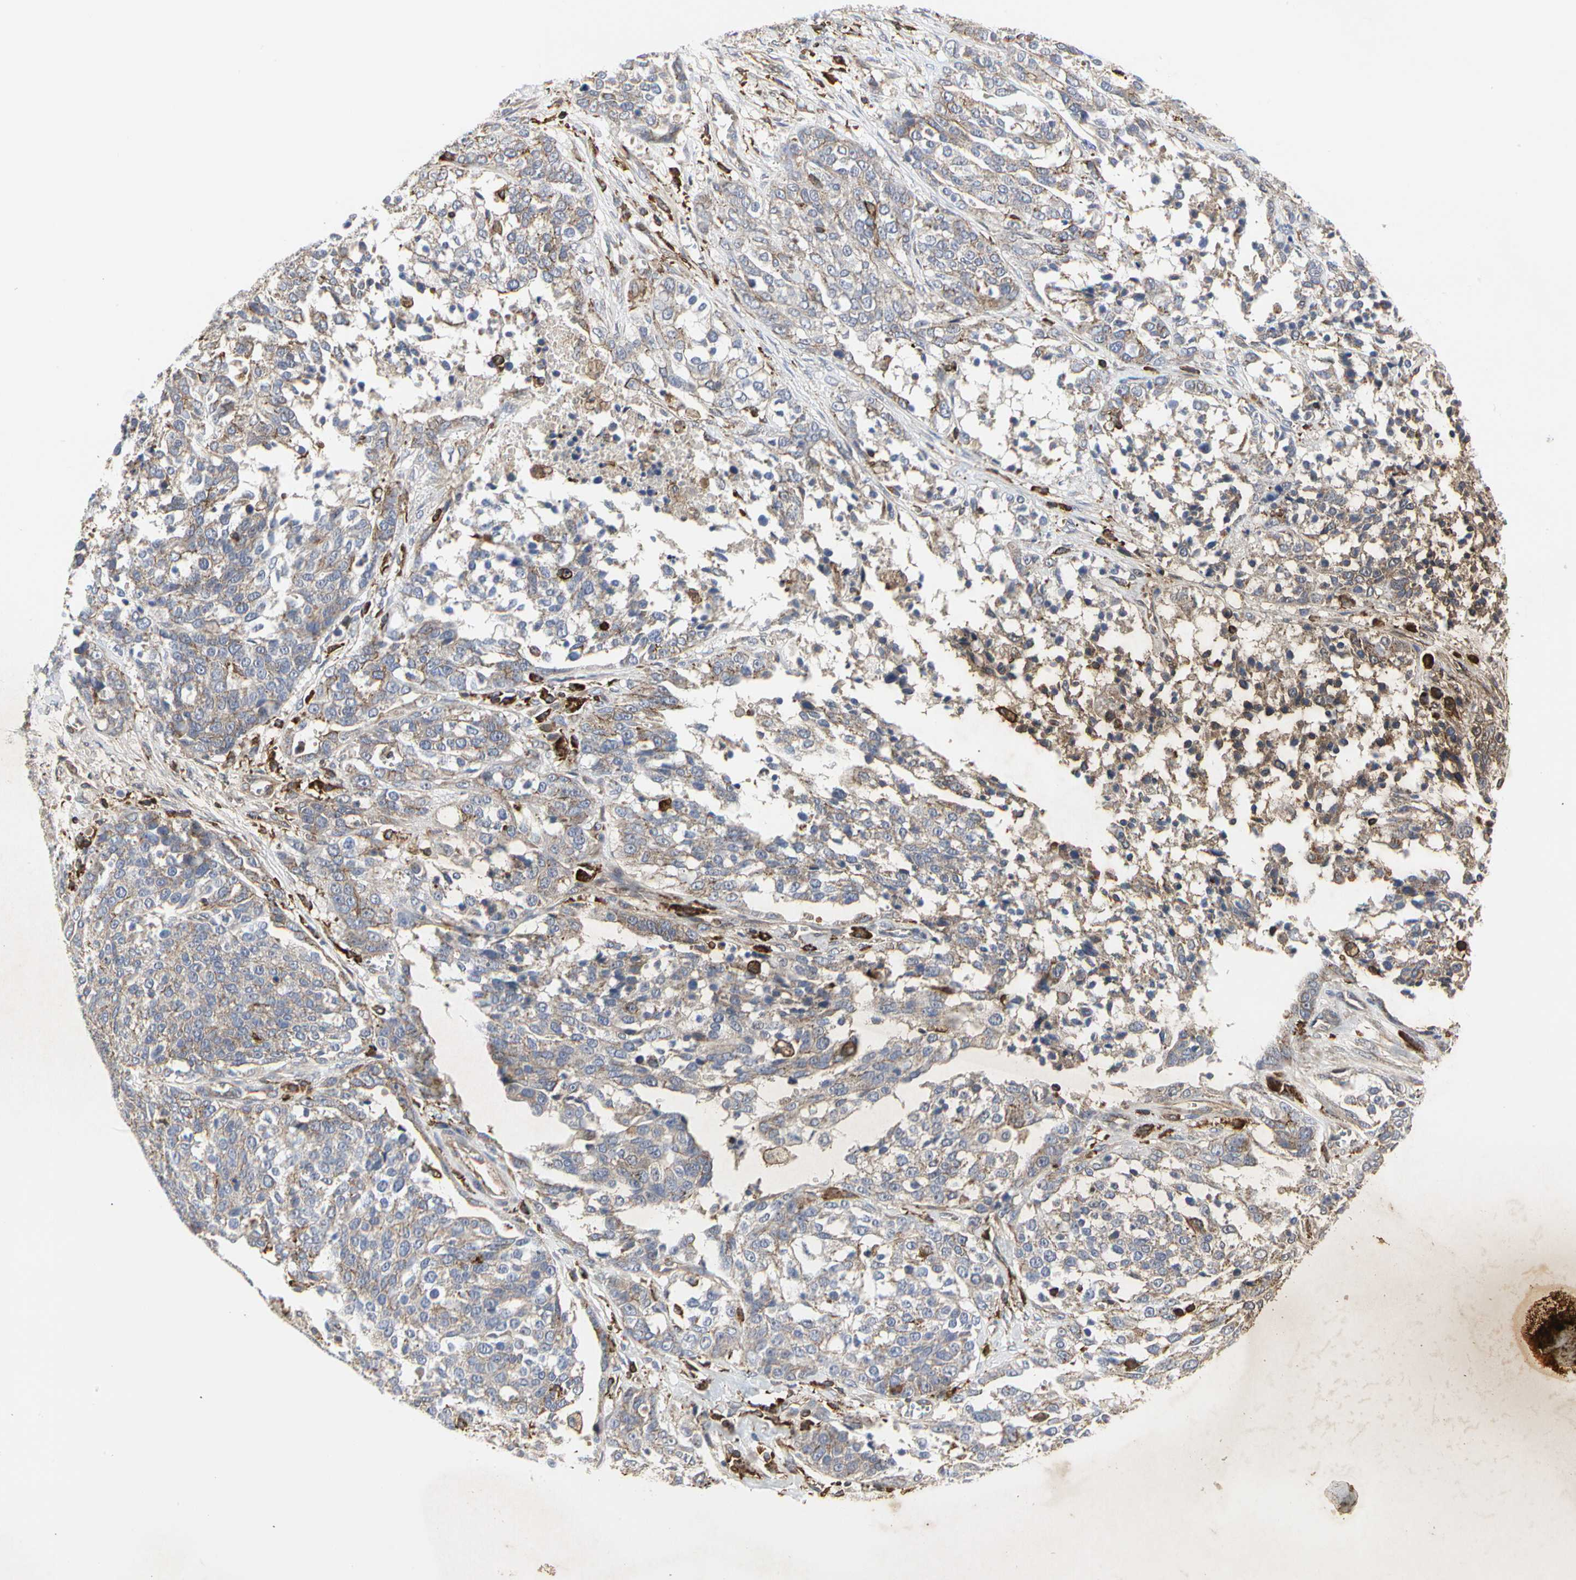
{"staining": {"intensity": "weak", "quantity": "25%-75%", "location": "cytoplasmic/membranous"}, "tissue": "ovarian cancer", "cell_type": "Tumor cells", "image_type": "cancer", "snomed": [{"axis": "morphology", "description": "Cystadenocarcinoma, serous, NOS"}, {"axis": "topography", "description": "Ovary"}], "caption": "This is an image of immunohistochemistry staining of serous cystadenocarcinoma (ovarian), which shows weak expression in the cytoplasmic/membranous of tumor cells.", "gene": "NAPG", "patient": {"sex": "female", "age": 44}}